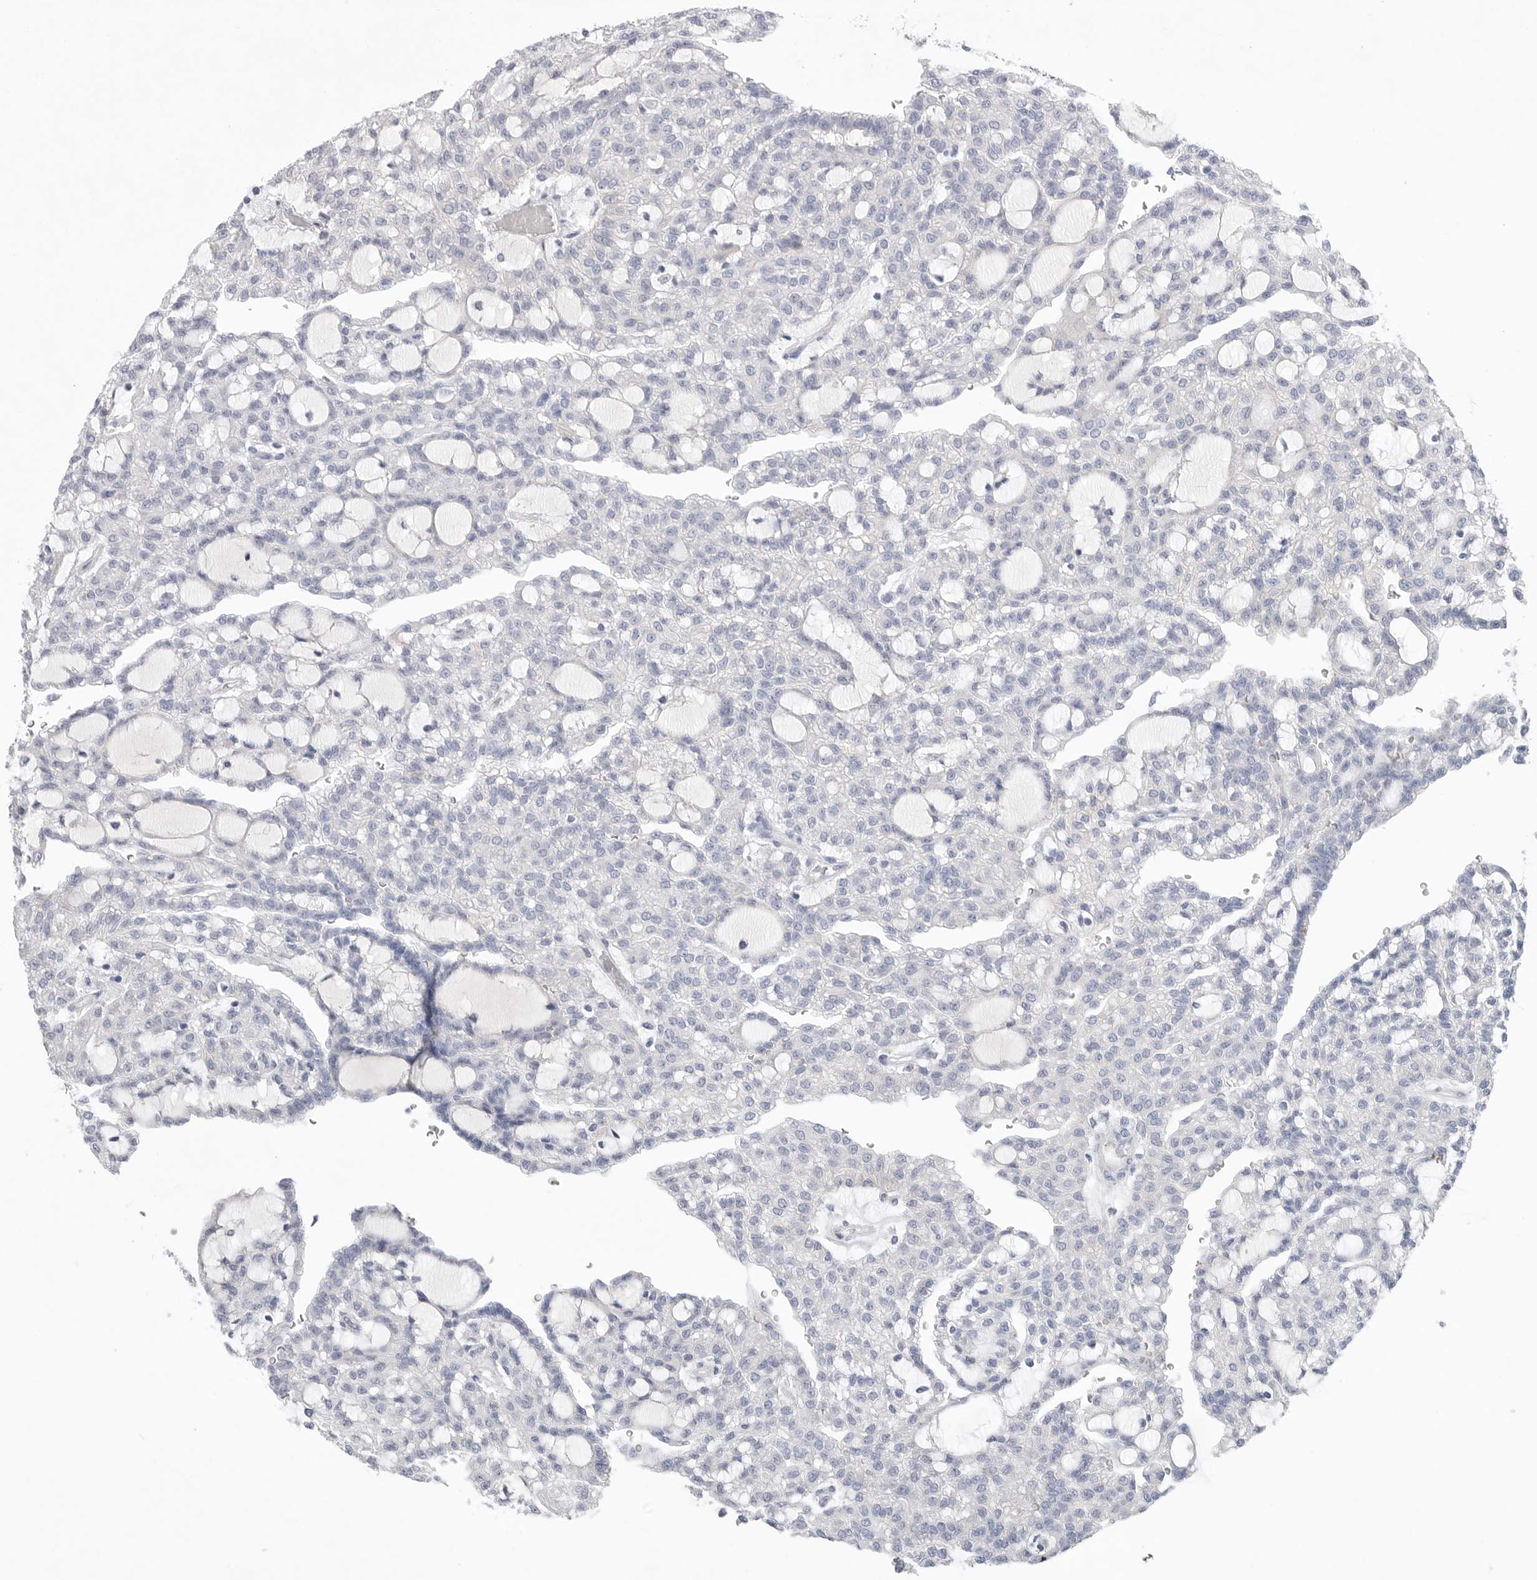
{"staining": {"intensity": "negative", "quantity": "none", "location": "none"}, "tissue": "renal cancer", "cell_type": "Tumor cells", "image_type": "cancer", "snomed": [{"axis": "morphology", "description": "Adenocarcinoma, NOS"}, {"axis": "topography", "description": "Kidney"}], "caption": "High power microscopy micrograph of an immunohistochemistry micrograph of renal cancer (adenocarcinoma), revealing no significant staining in tumor cells.", "gene": "CAMK2B", "patient": {"sex": "male", "age": 63}}